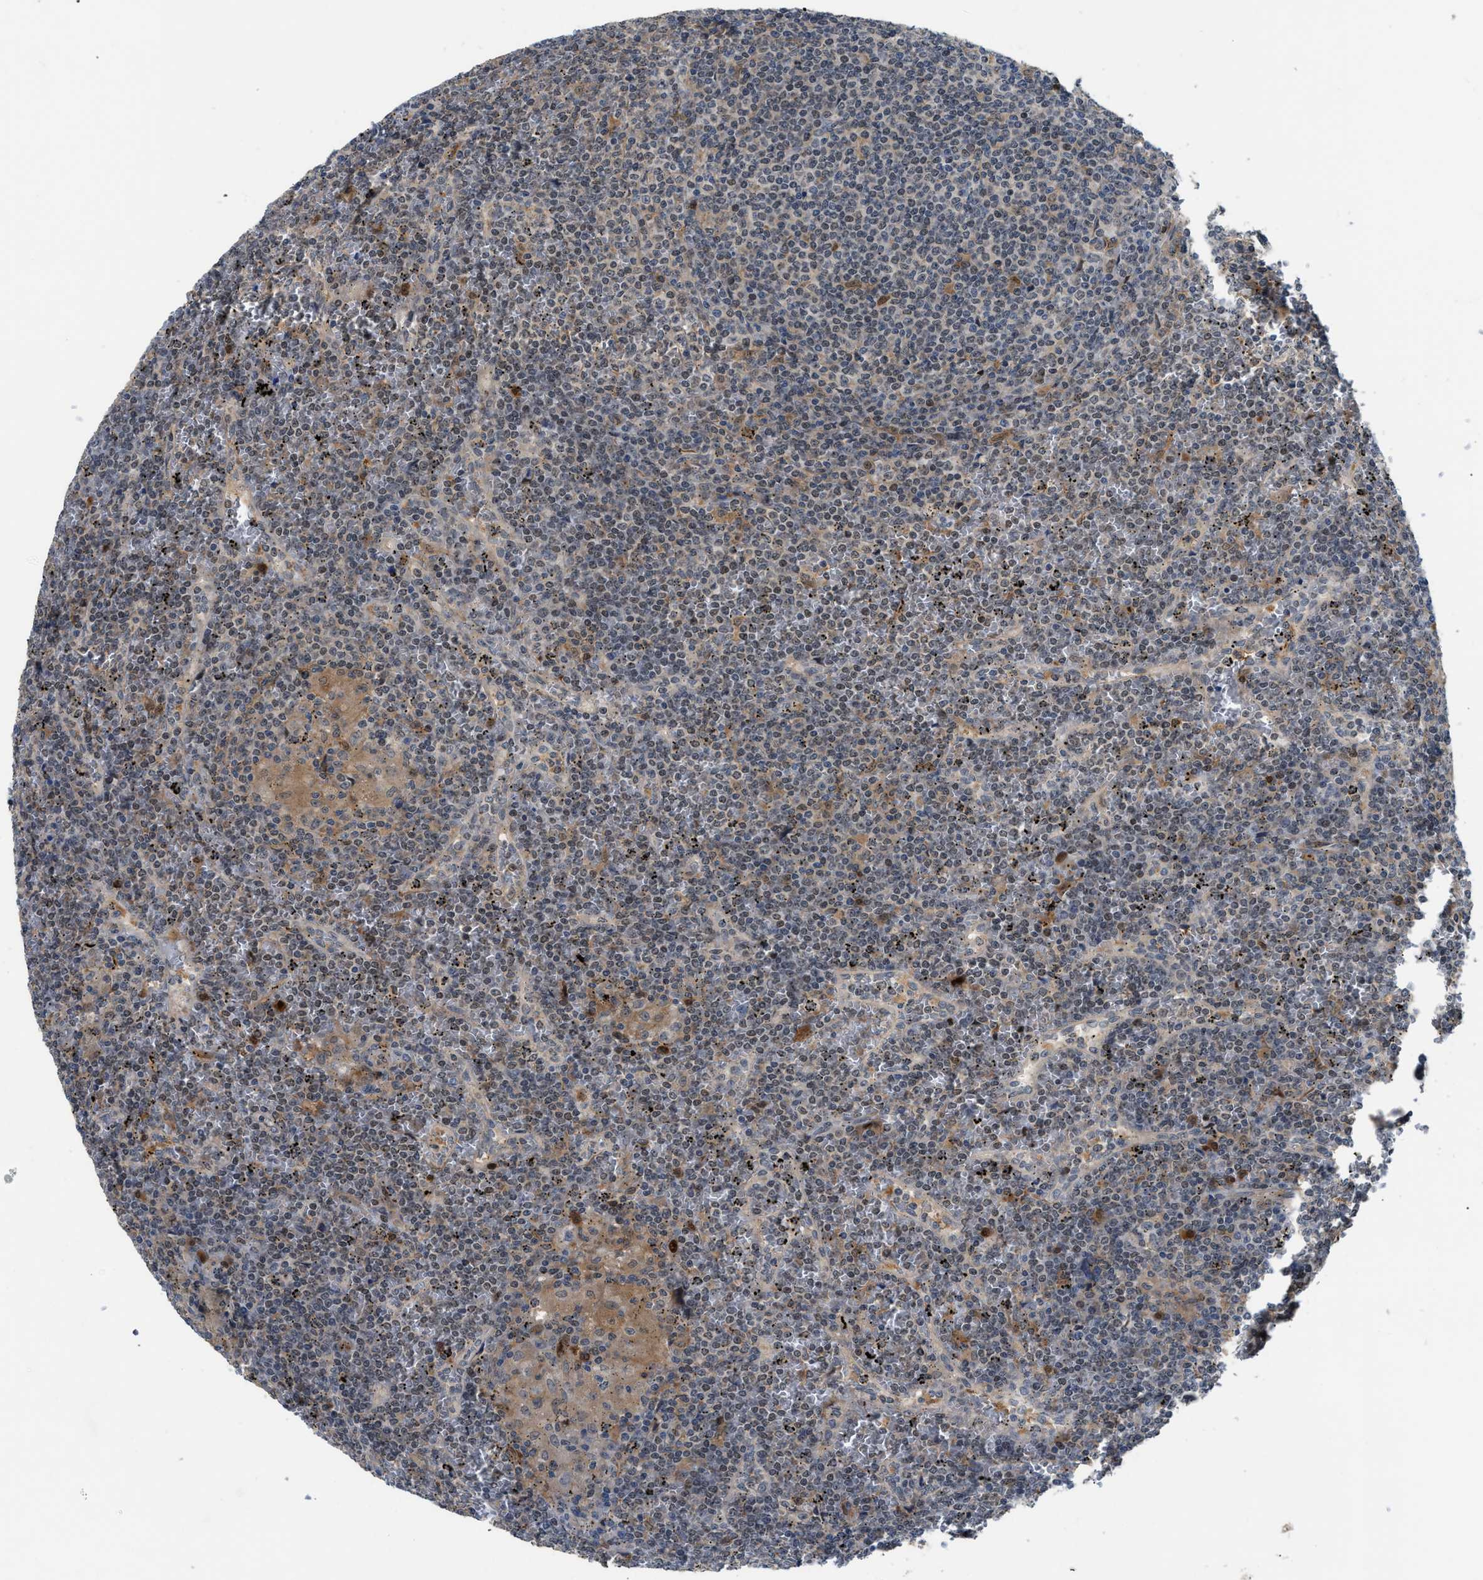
{"staining": {"intensity": "weak", "quantity": "<25%", "location": "nuclear"}, "tissue": "lymphoma", "cell_type": "Tumor cells", "image_type": "cancer", "snomed": [{"axis": "morphology", "description": "Malignant lymphoma, non-Hodgkin's type, Low grade"}, {"axis": "topography", "description": "Spleen"}], "caption": "An immunohistochemistry histopathology image of lymphoma is shown. There is no staining in tumor cells of lymphoma.", "gene": "TRAK2", "patient": {"sex": "female", "age": 19}}